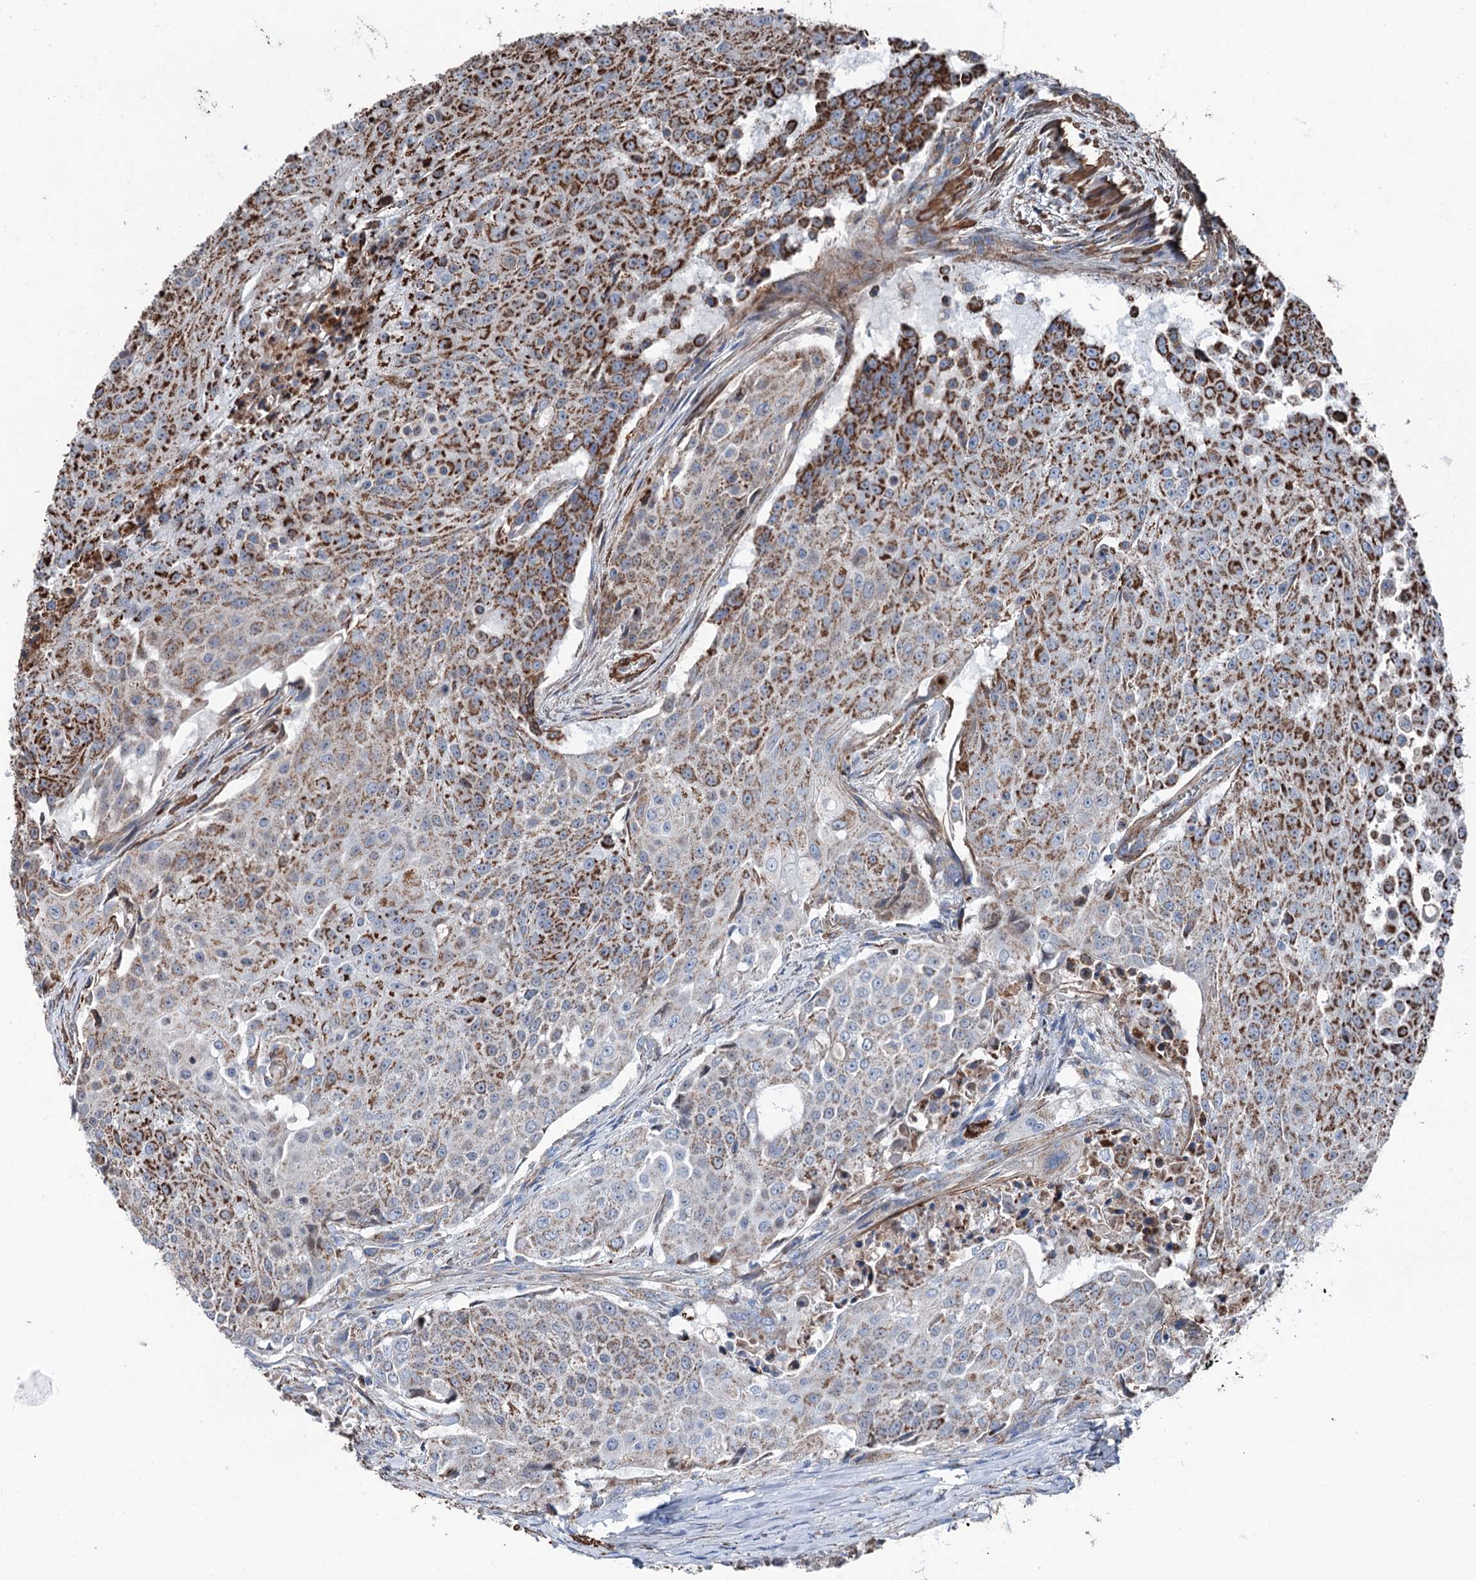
{"staining": {"intensity": "strong", "quantity": ">75%", "location": "cytoplasmic/membranous"}, "tissue": "urothelial cancer", "cell_type": "Tumor cells", "image_type": "cancer", "snomed": [{"axis": "morphology", "description": "Urothelial carcinoma, High grade"}, {"axis": "topography", "description": "Urinary bladder"}], "caption": "High-power microscopy captured an IHC photomicrograph of urothelial carcinoma (high-grade), revealing strong cytoplasmic/membranous expression in approximately >75% of tumor cells. The staining is performed using DAB (3,3'-diaminobenzidine) brown chromogen to label protein expression. The nuclei are counter-stained blue using hematoxylin.", "gene": "DDIAS", "patient": {"sex": "female", "age": 63}}